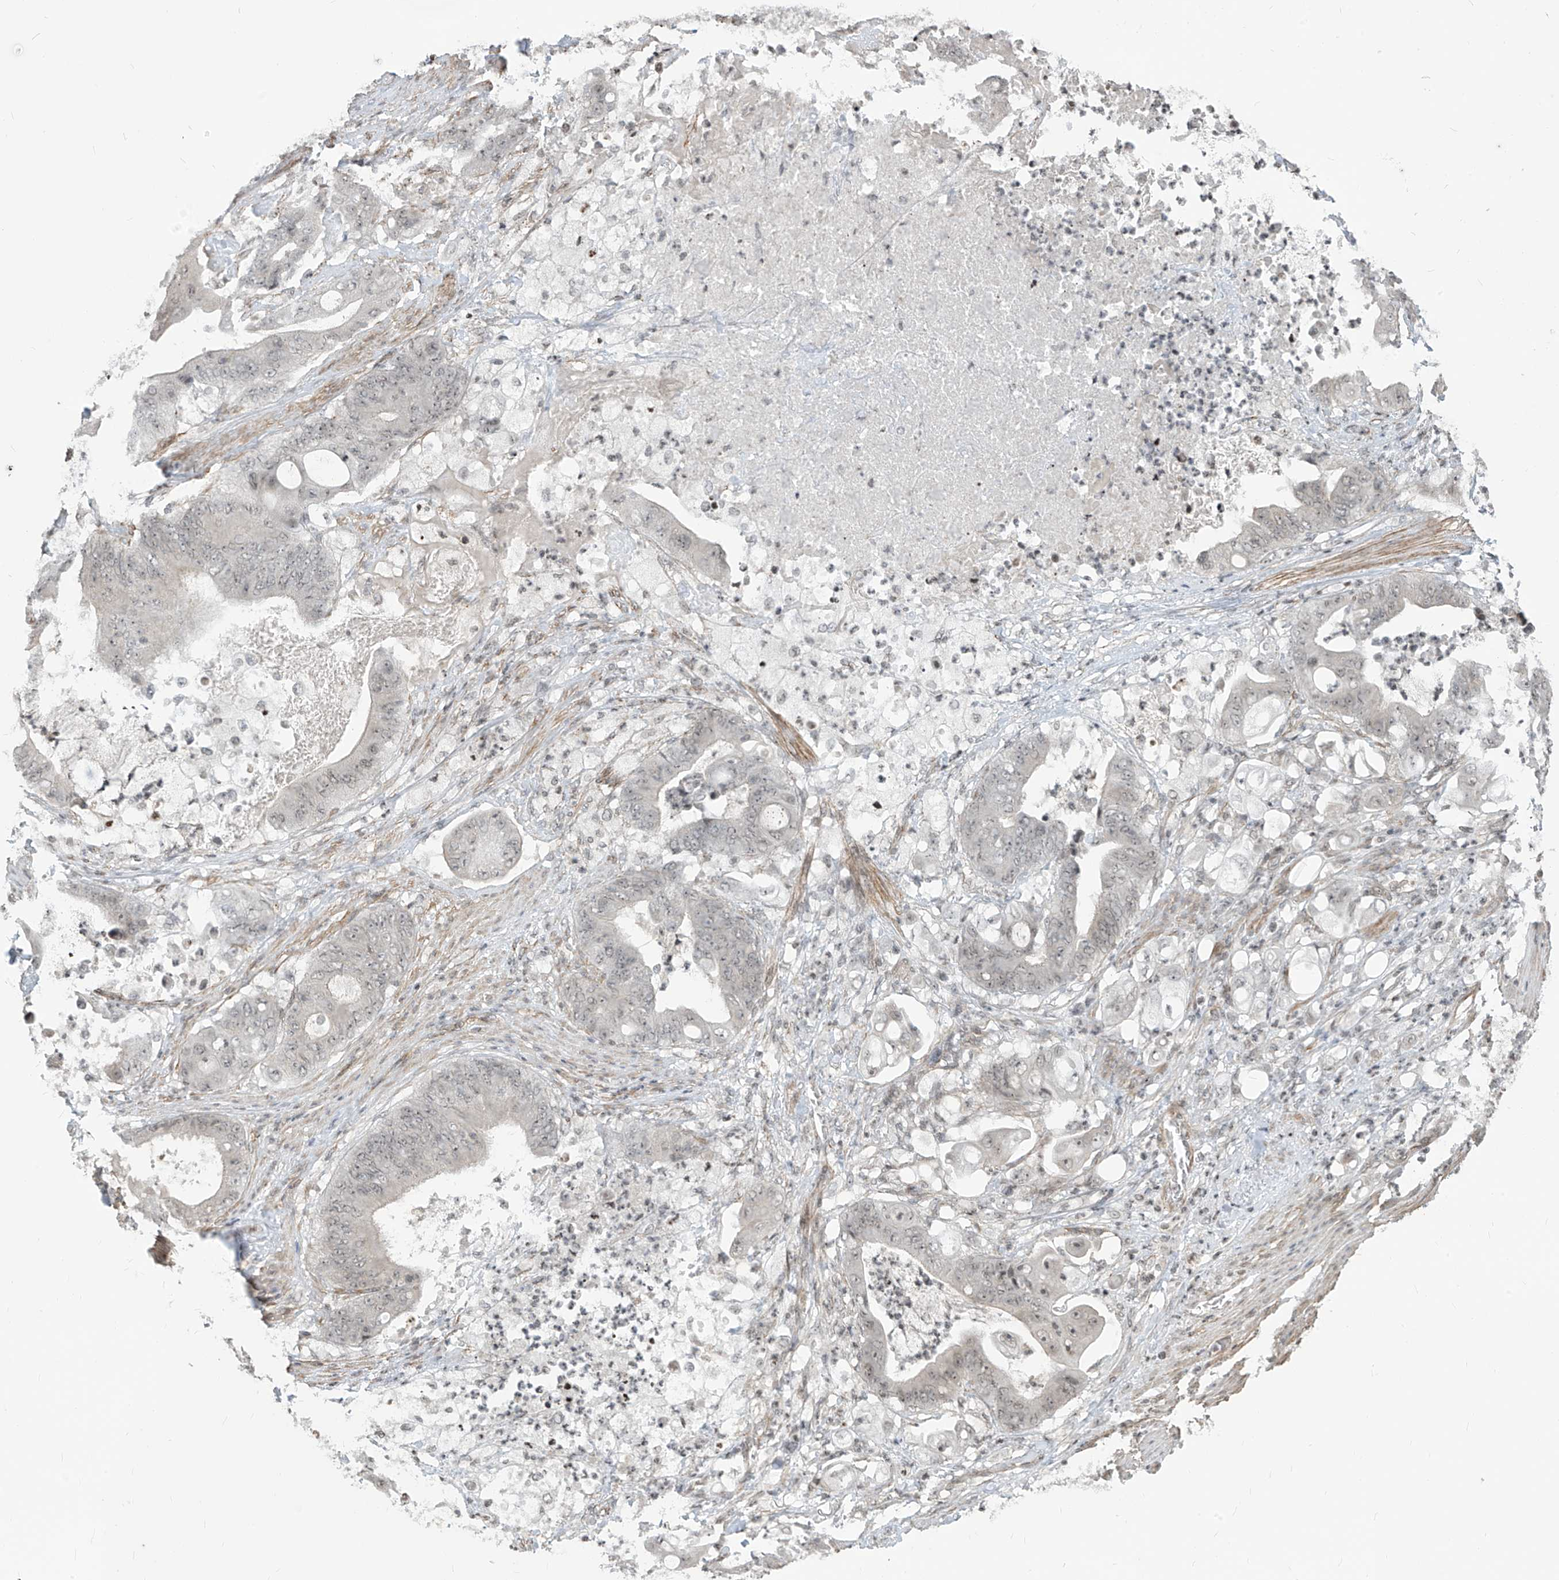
{"staining": {"intensity": "weak", "quantity": ">75%", "location": "nuclear"}, "tissue": "stomach cancer", "cell_type": "Tumor cells", "image_type": "cancer", "snomed": [{"axis": "morphology", "description": "Adenocarcinoma, NOS"}, {"axis": "topography", "description": "Stomach"}], "caption": "Brown immunohistochemical staining in human stomach cancer (adenocarcinoma) demonstrates weak nuclear staining in approximately >75% of tumor cells.", "gene": "METAP1D", "patient": {"sex": "female", "age": 73}}